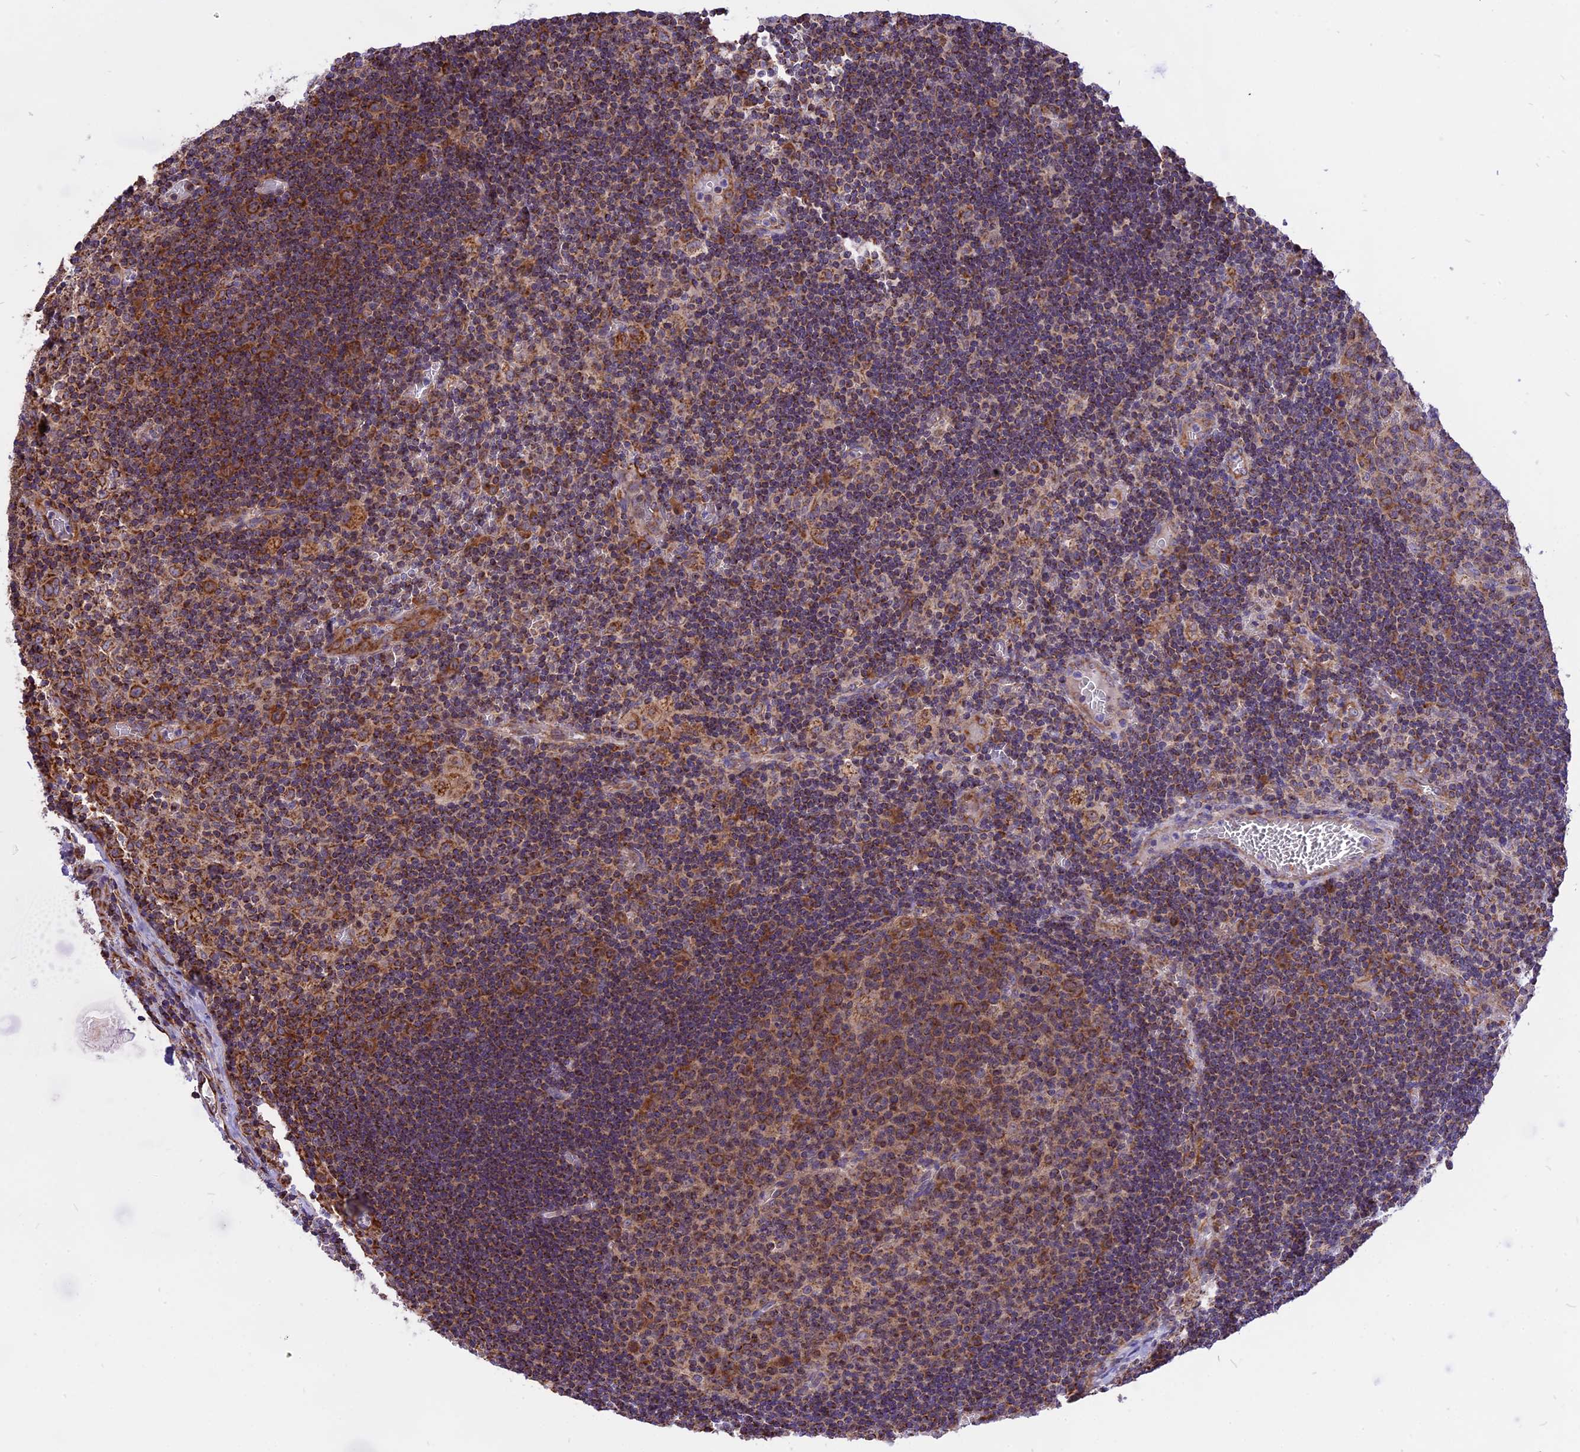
{"staining": {"intensity": "strong", "quantity": "25%-75%", "location": "cytoplasmic/membranous"}, "tissue": "lymph node", "cell_type": "Germinal center cells", "image_type": "normal", "snomed": [{"axis": "morphology", "description": "Normal tissue, NOS"}, {"axis": "topography", "description": "Lymph node"}], "caption": "An immunohistochemistry photomicrograph of normal tissue is shown. Protein staining in brown highlights strong cytoplasmic/membranous positivity in lymph node within germinal center cells.", "gene": "TTC4", "patient": {"sex": "female", "age": 73}}